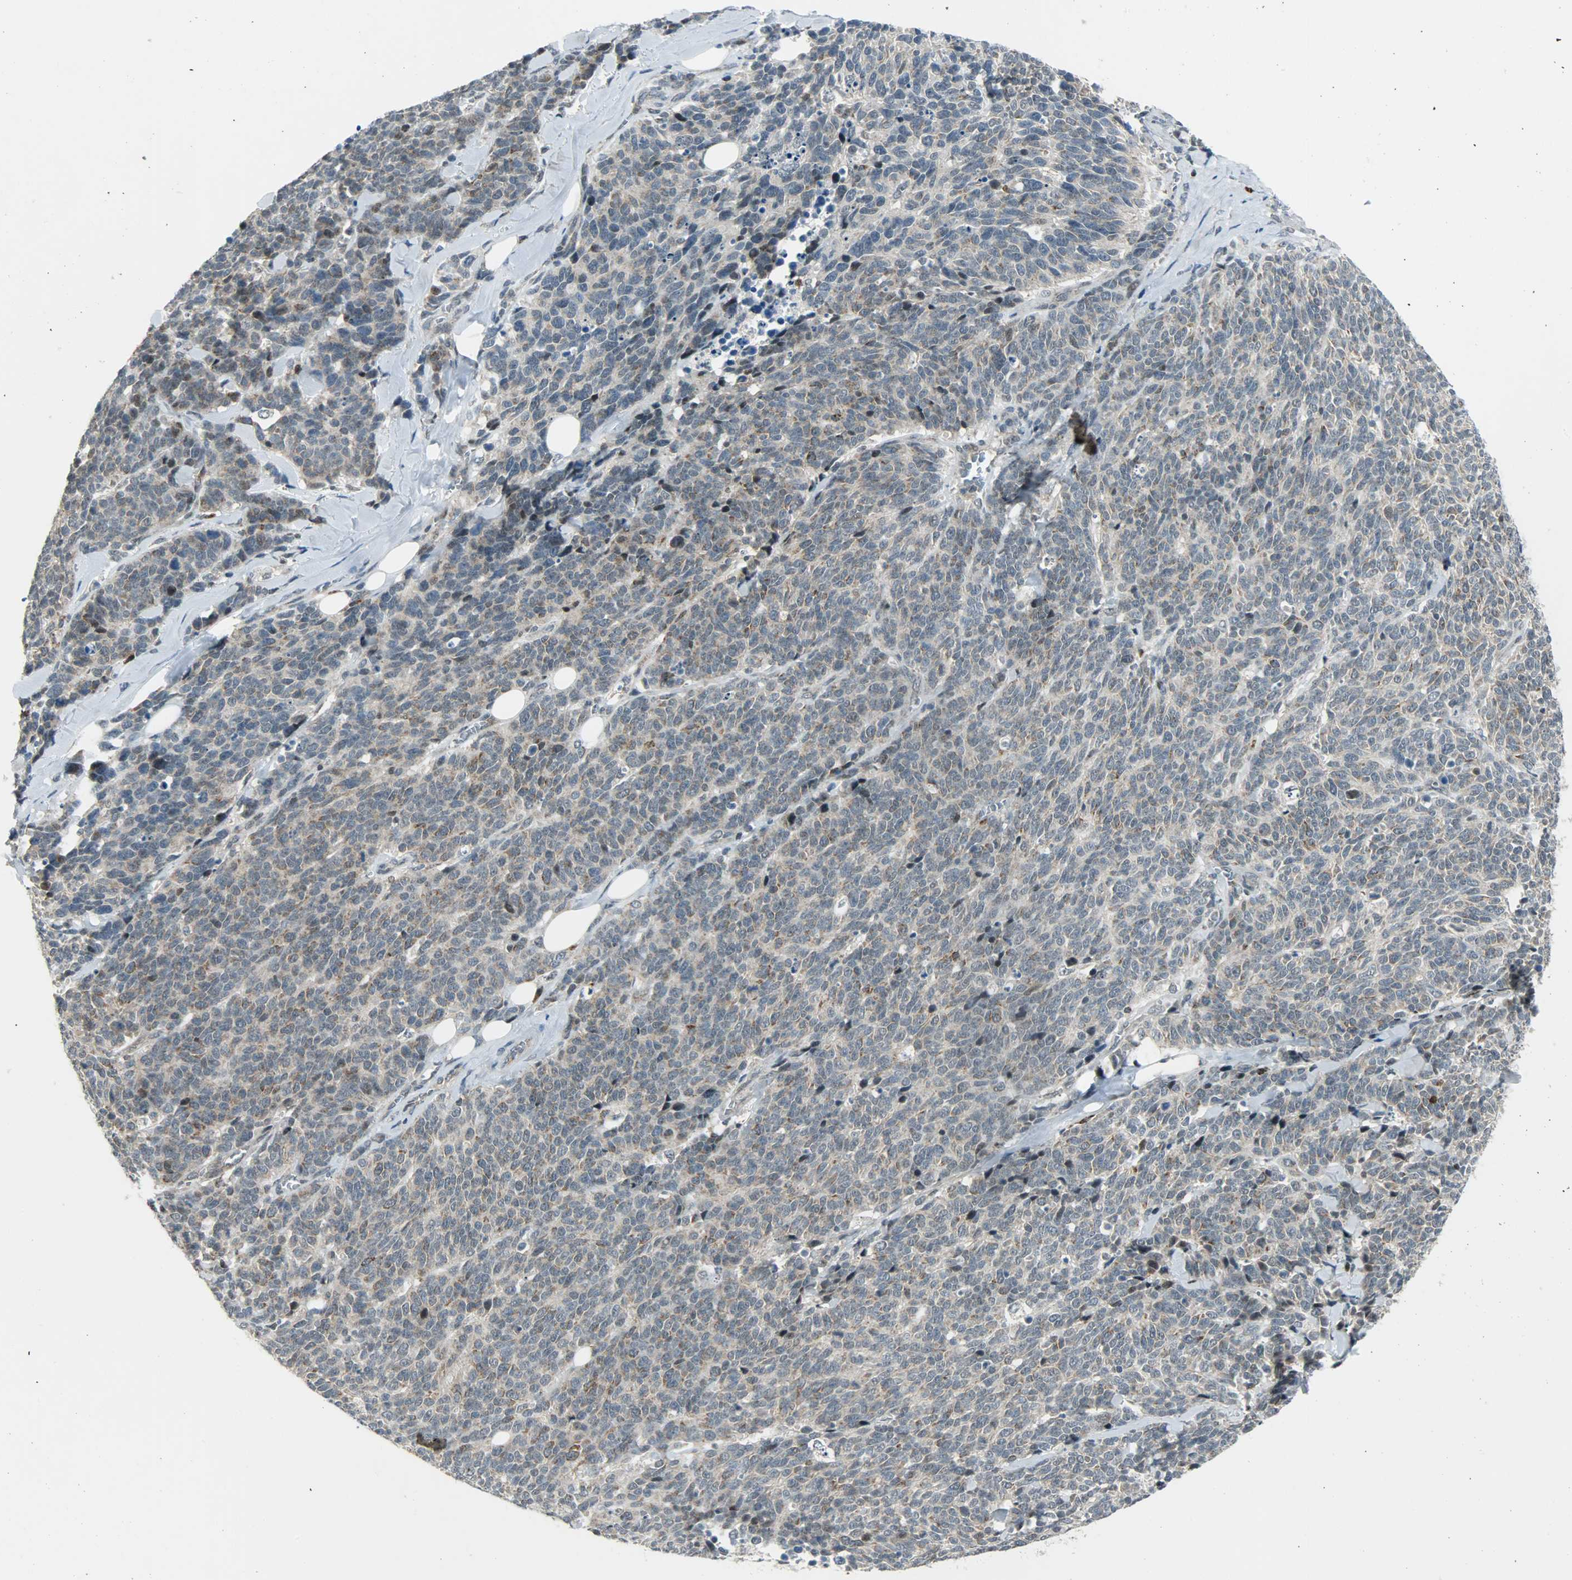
{"staining": {"intensity": "weak", "quantity": ">75%", "location": "cytoplasmic/membranous,nuclear"}, "tissue": "lung cancer", "cell_type": "Tumor cells", "image_type": "cancer", "snomed": [{"axis": "morphology", "description": "Neoplasm, malignant, NOS"}, {"axis": "topography", "description": "Lung"}], "caption": "Immunohistochemistry of human lung neoplasm (malignant) exhibits low levels of weak cytoplasmic/membranous and nuclear expression in about >75% of tumor cells. (Brightfield microscopy of DAB IHC at high magnification).", "gene": "IL15", "patient": {"sex": "female", "age": 58}}